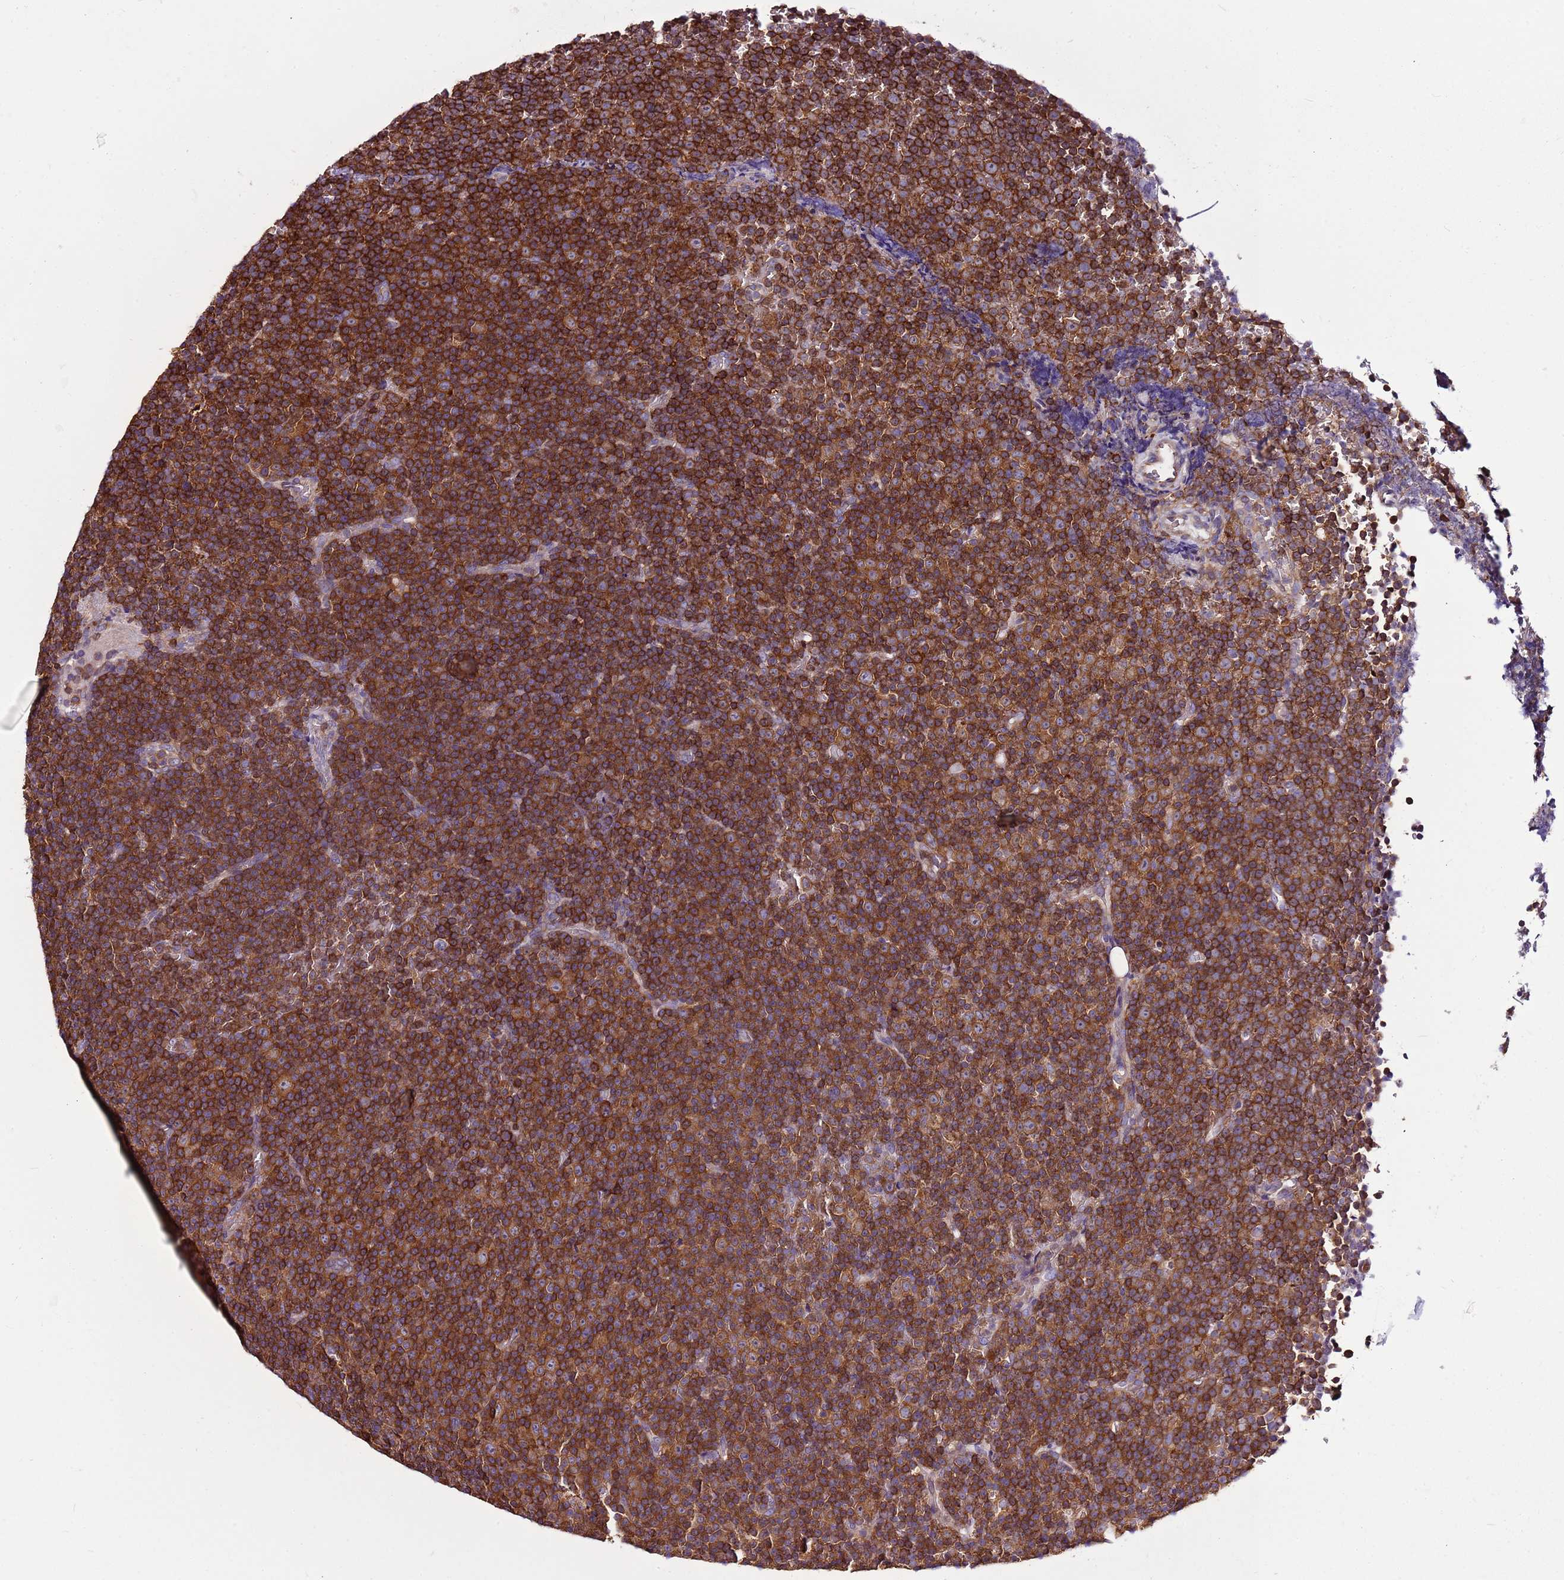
{"staining": {"intensity": "strong", "quantity": ">75%", "location": "cytoplasmic/membranous"}, "tissue": "lymphoma", "cell_type": "Tumor cells", "image_type": "cancer", "snomed": [{"axis": "morphology", "description": "Malignant lymphoma, non-Hodgkin's type, Low grade"}, {"axis": "topography", "description": "Lymph node"}], "caption": "Immunohistochemical staining of low-grade malignant lymphoma, non-Hodgkin's type demonstrates high levels of strong cytoplasmic/membranous protein staining in about >75% of tumor cells. (DAB IHC, brown staining for protein, blue staining for nuclei).", "gene": "ATXN2L", "patient": {"sex": "female", "age": 67}}